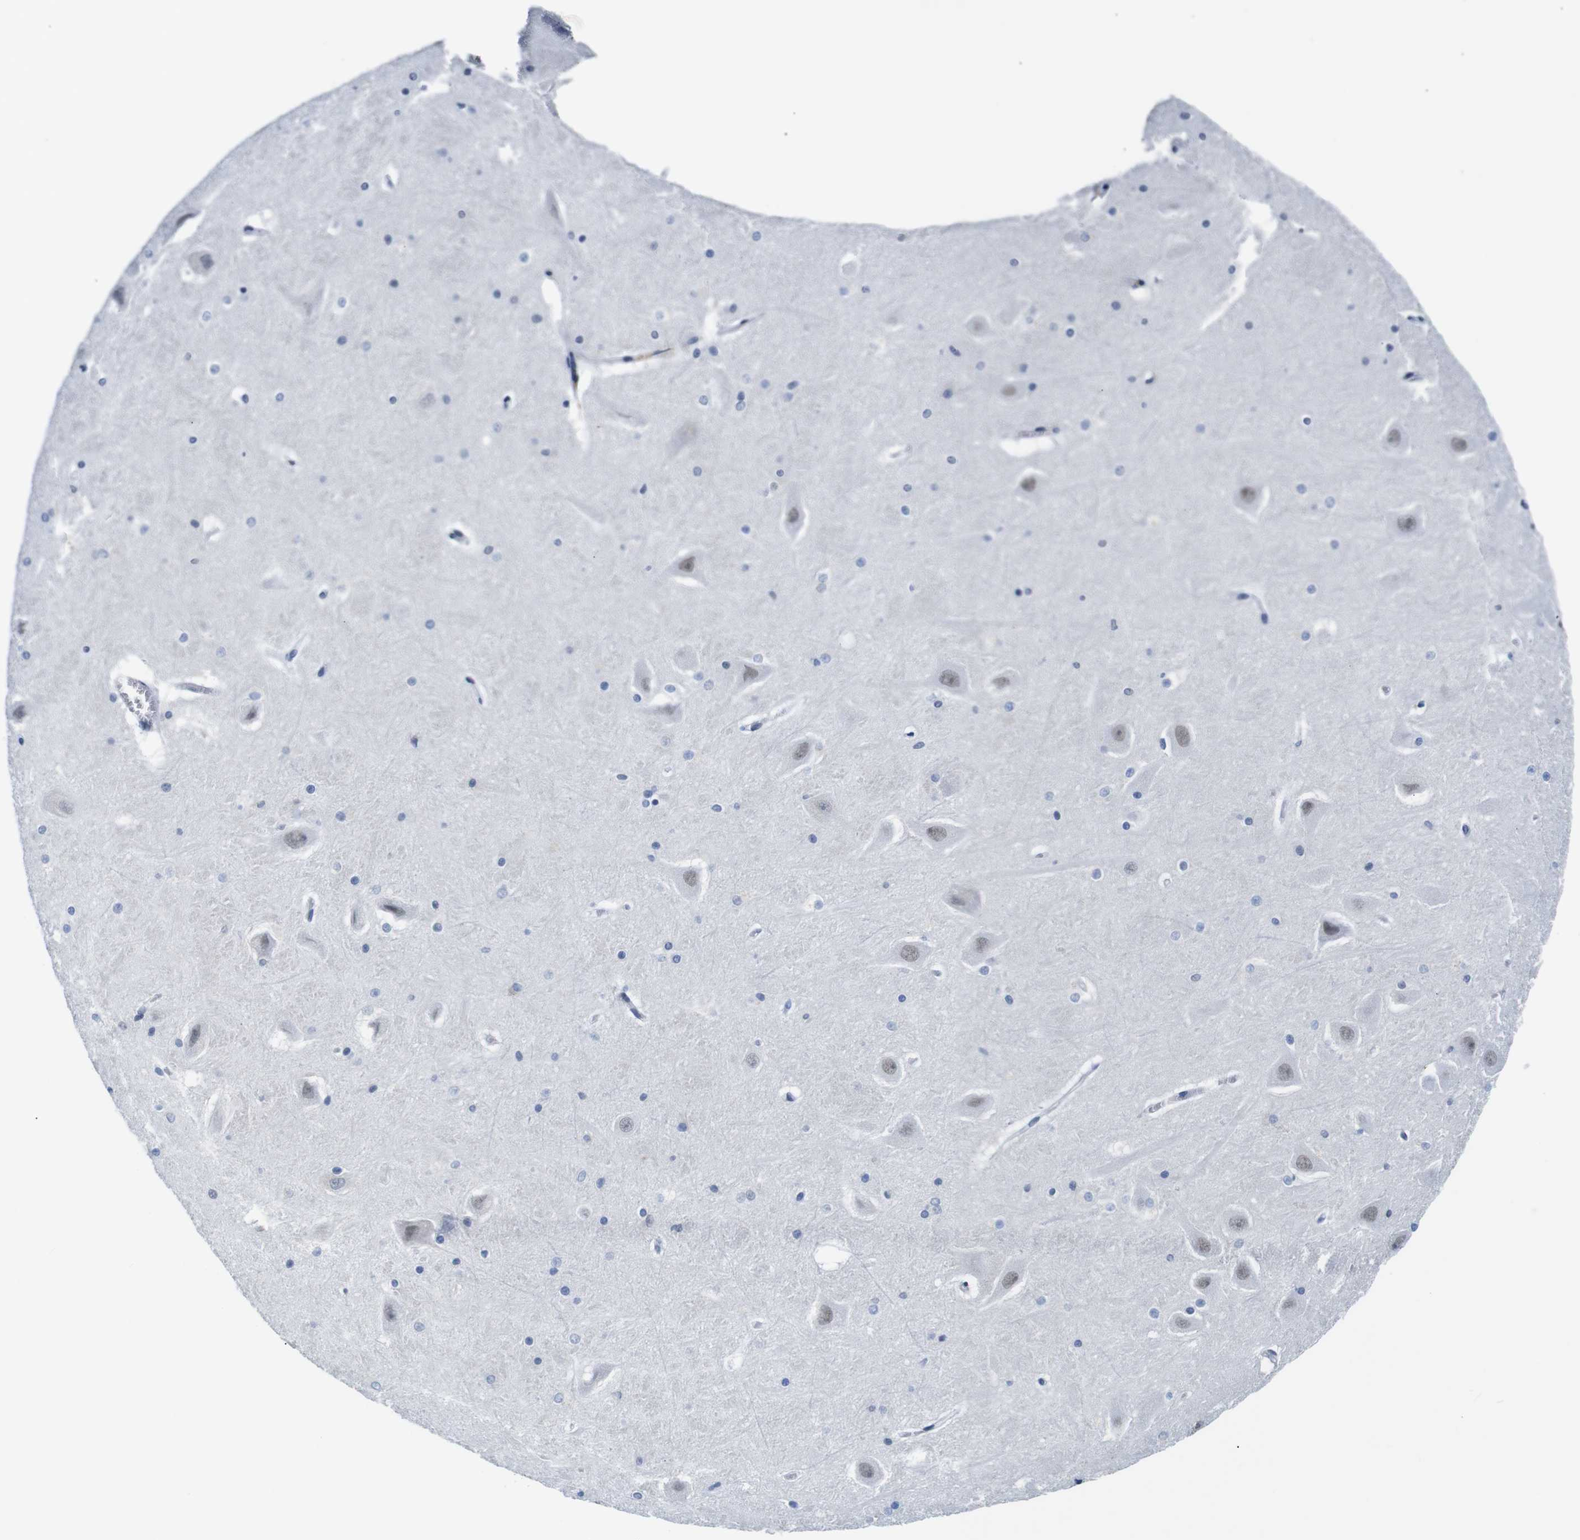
{"staining": {"intensity": "negative", "quantity": "none", "location": "none"}, "tissue": "hippocampus", "cell_type": "Glial cells", "image_type": "normal", "snomed": [{"axis": "morphology", "description": "Normal tissue, NOS"}, {"axis": "topography", "description": "Hippocampus"}], "caption": "Immunohistochemistry image of unremarkable human hippocampus stained for a protein (brown), which exhibits no positivity in glial cells.", "gene": "ILDR2", "patient": {"sex": "male", "age": 45}}